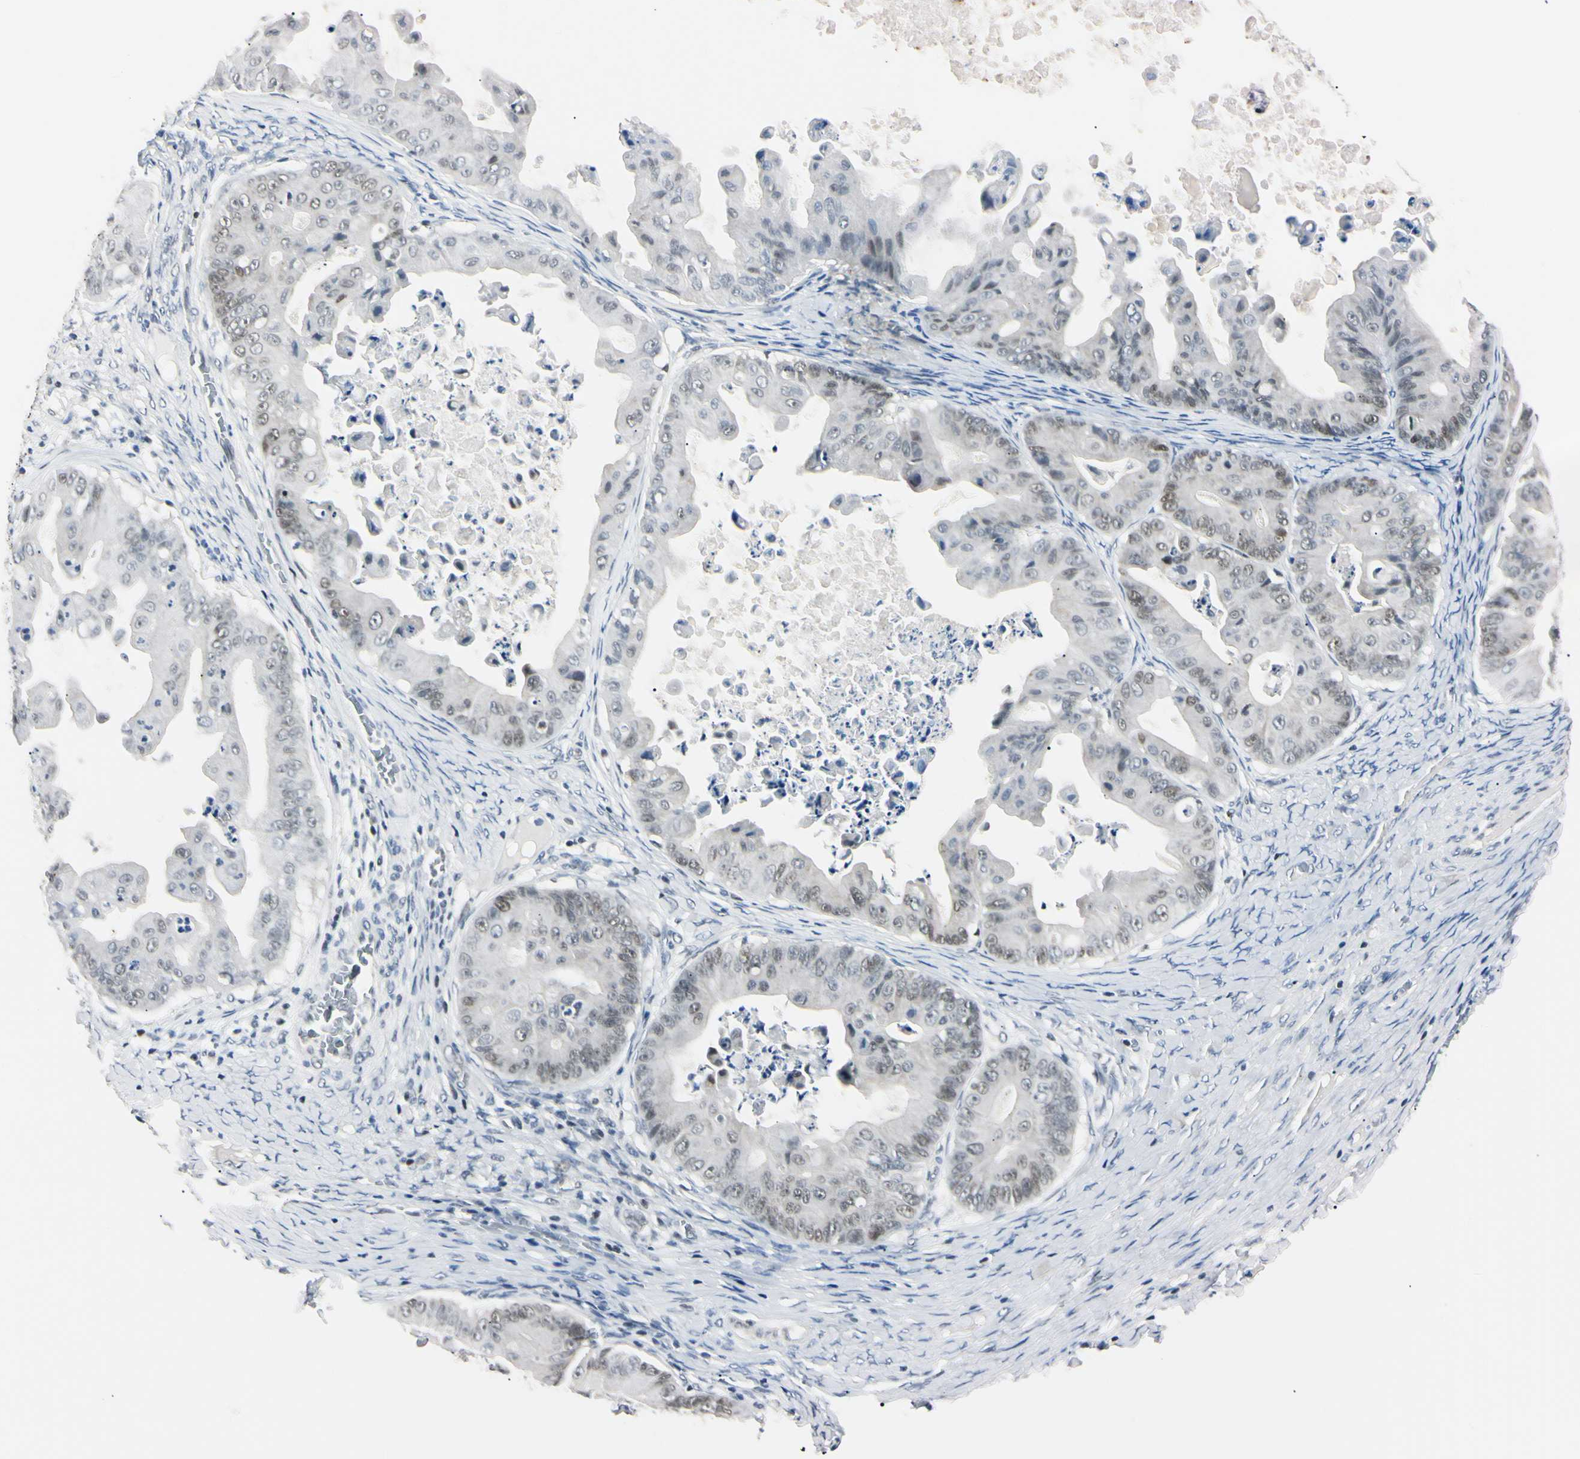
{"staining": {"intensity": "weak", "quantity": "25%-75%", "location": "cytoplasmic/membranous"}, "tissue": "ovarian cancer", "cell_type": "Tumor cells", "image_type": "cancer", "snomed": [{"axis": "morphology", "description": "Cystadenocarcinoma, mucinous, NOS"}, {"axis": "topography", "description": "Ovary"}], "caption": "Protein analysis of mucinous cystadenocarcinoma (ovarian) tissue reveals weak cytoplasmic/membranous positivity in approximately 25%-75% of tumor cells.", "gene": "C1orf174", "patient": {"sex": "female", "age": 37}}